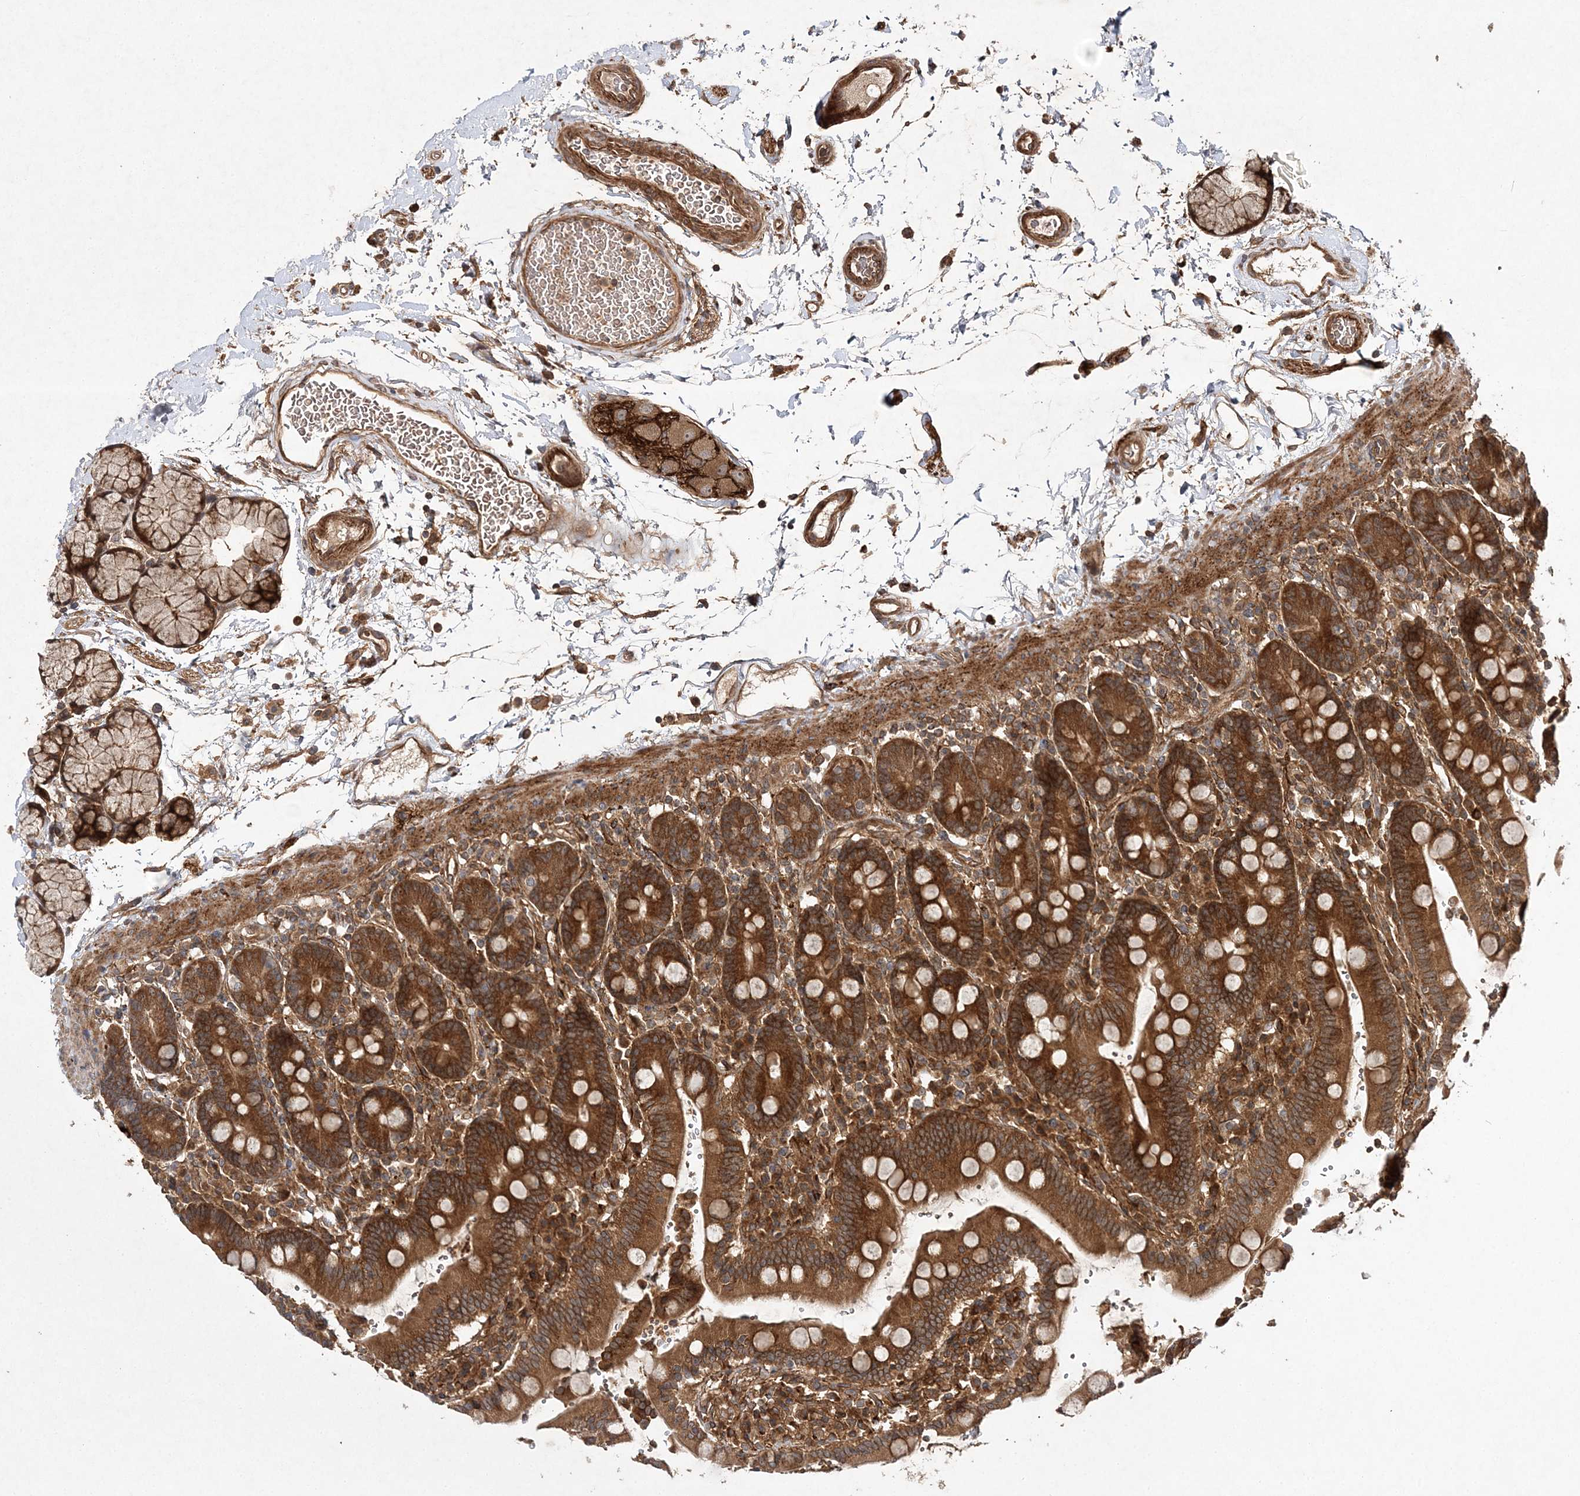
{"staining": {"intensity": "strong", "quantity": ">75%", "location": "cytoplasmic/membranous"}, "tissue": "duodenum", "cell_type": "Glandular cells", "image_type": "normal", "snomed": [{"axis": "morphology", "description": "Normal tissue, NOS"}, {"axis": "topography", "description": "Small intestine, NOS"}], "caption": "Benign duodenum demonstrates strong cytoplasmic/membranous staining in approximately >75% of glandular cells.", "gene": "TMEM9B", "patient": {"sex": "female", "age": 71}}